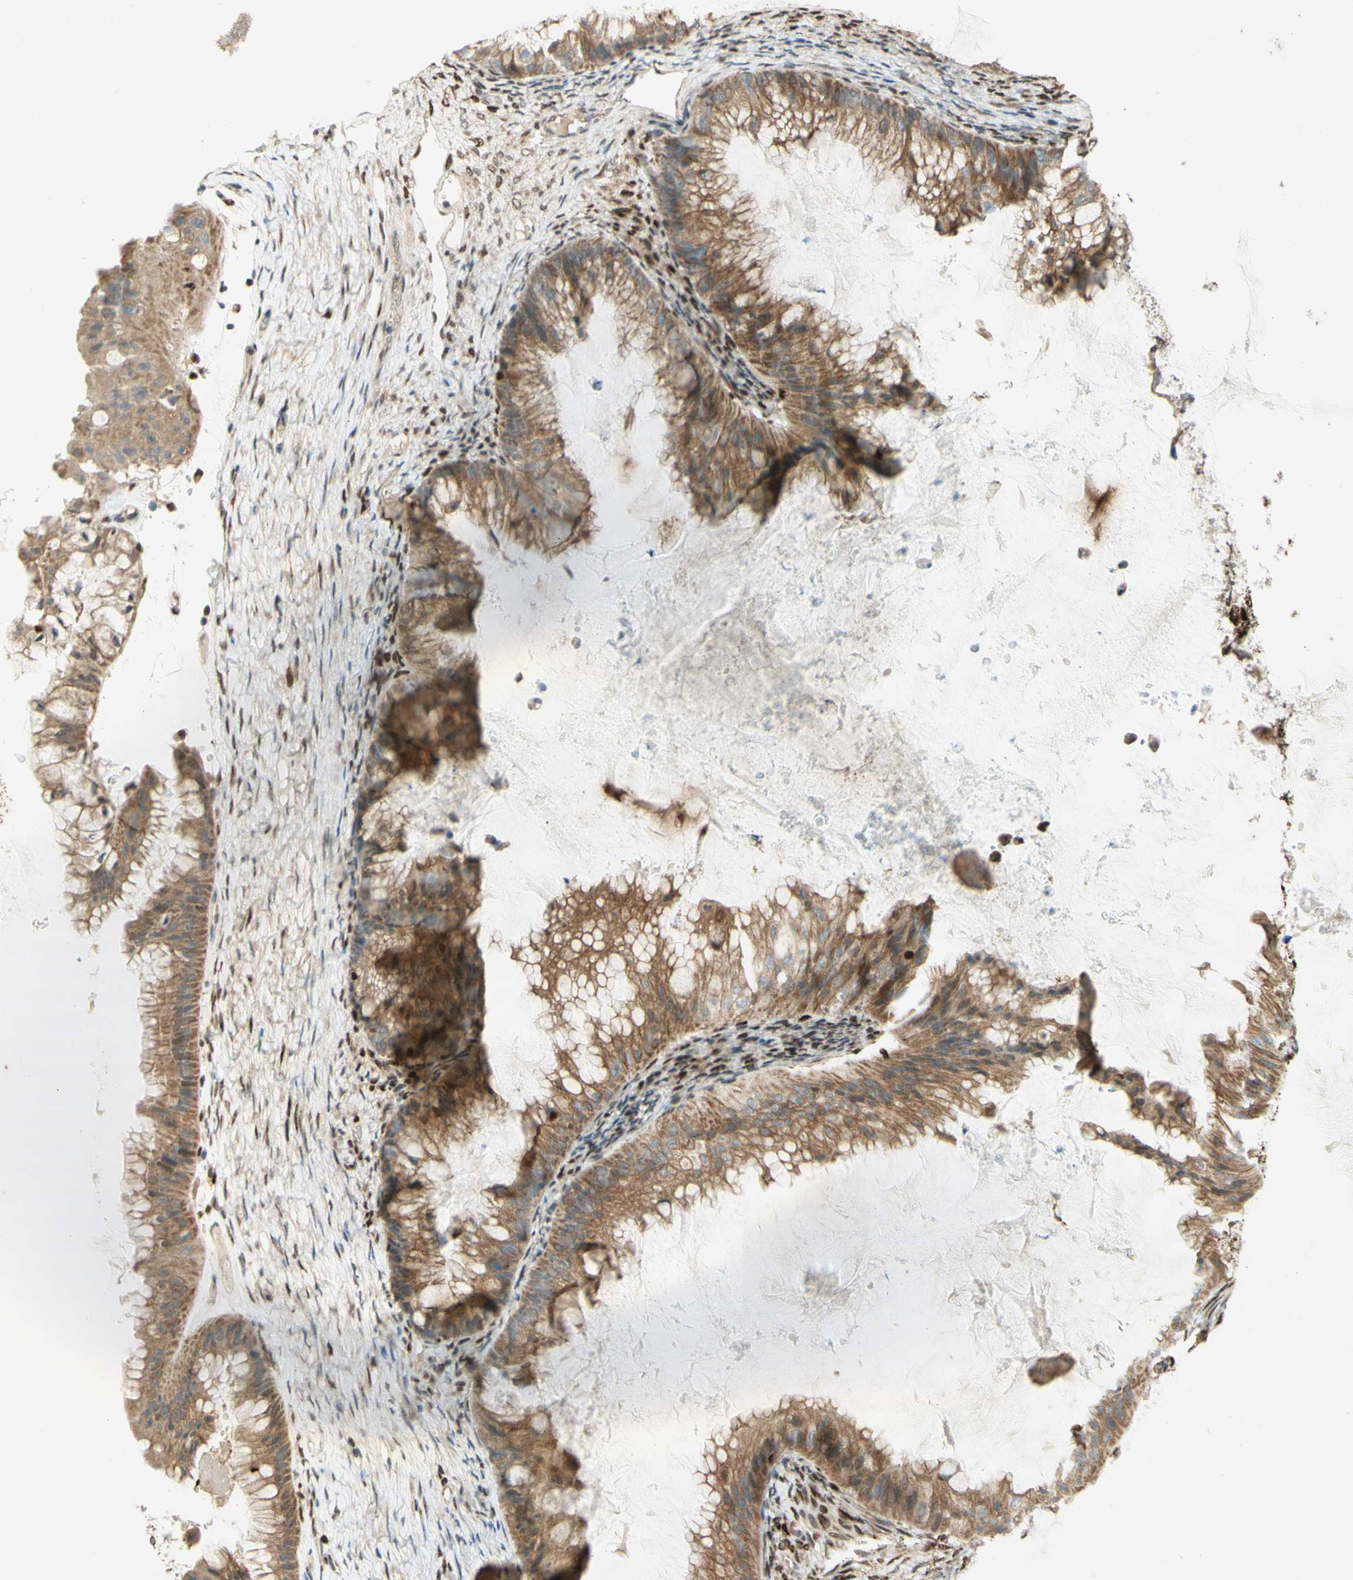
{"staining": {"intensity": "moderate", "quantity": ">75%", "location": "cytoplasmic/membranous"}, "tissue": "ovarian cancer", "cell_type": "Tumor cells", "image_type": "cancer", "snomed": [{"axis": "morphology", "description": "Cystadenocarcinoma, mucinous, NOS"}, {"axis": "topography", "description": "Ovary"}], "caption": "A micrograph of human ovarian mucinous cystadenocarcinoma stained for a protein reveals moderate cytoplasmic/membranous brown staining in tumor cells. The staining was performed using DAB to visualize the protein expression in brown, while the nuclei were stained in blue with hematoxylin (Magnification: 20x).", "gene": "DNMT3A", "patient": {"sex": "female", "age": 61}}